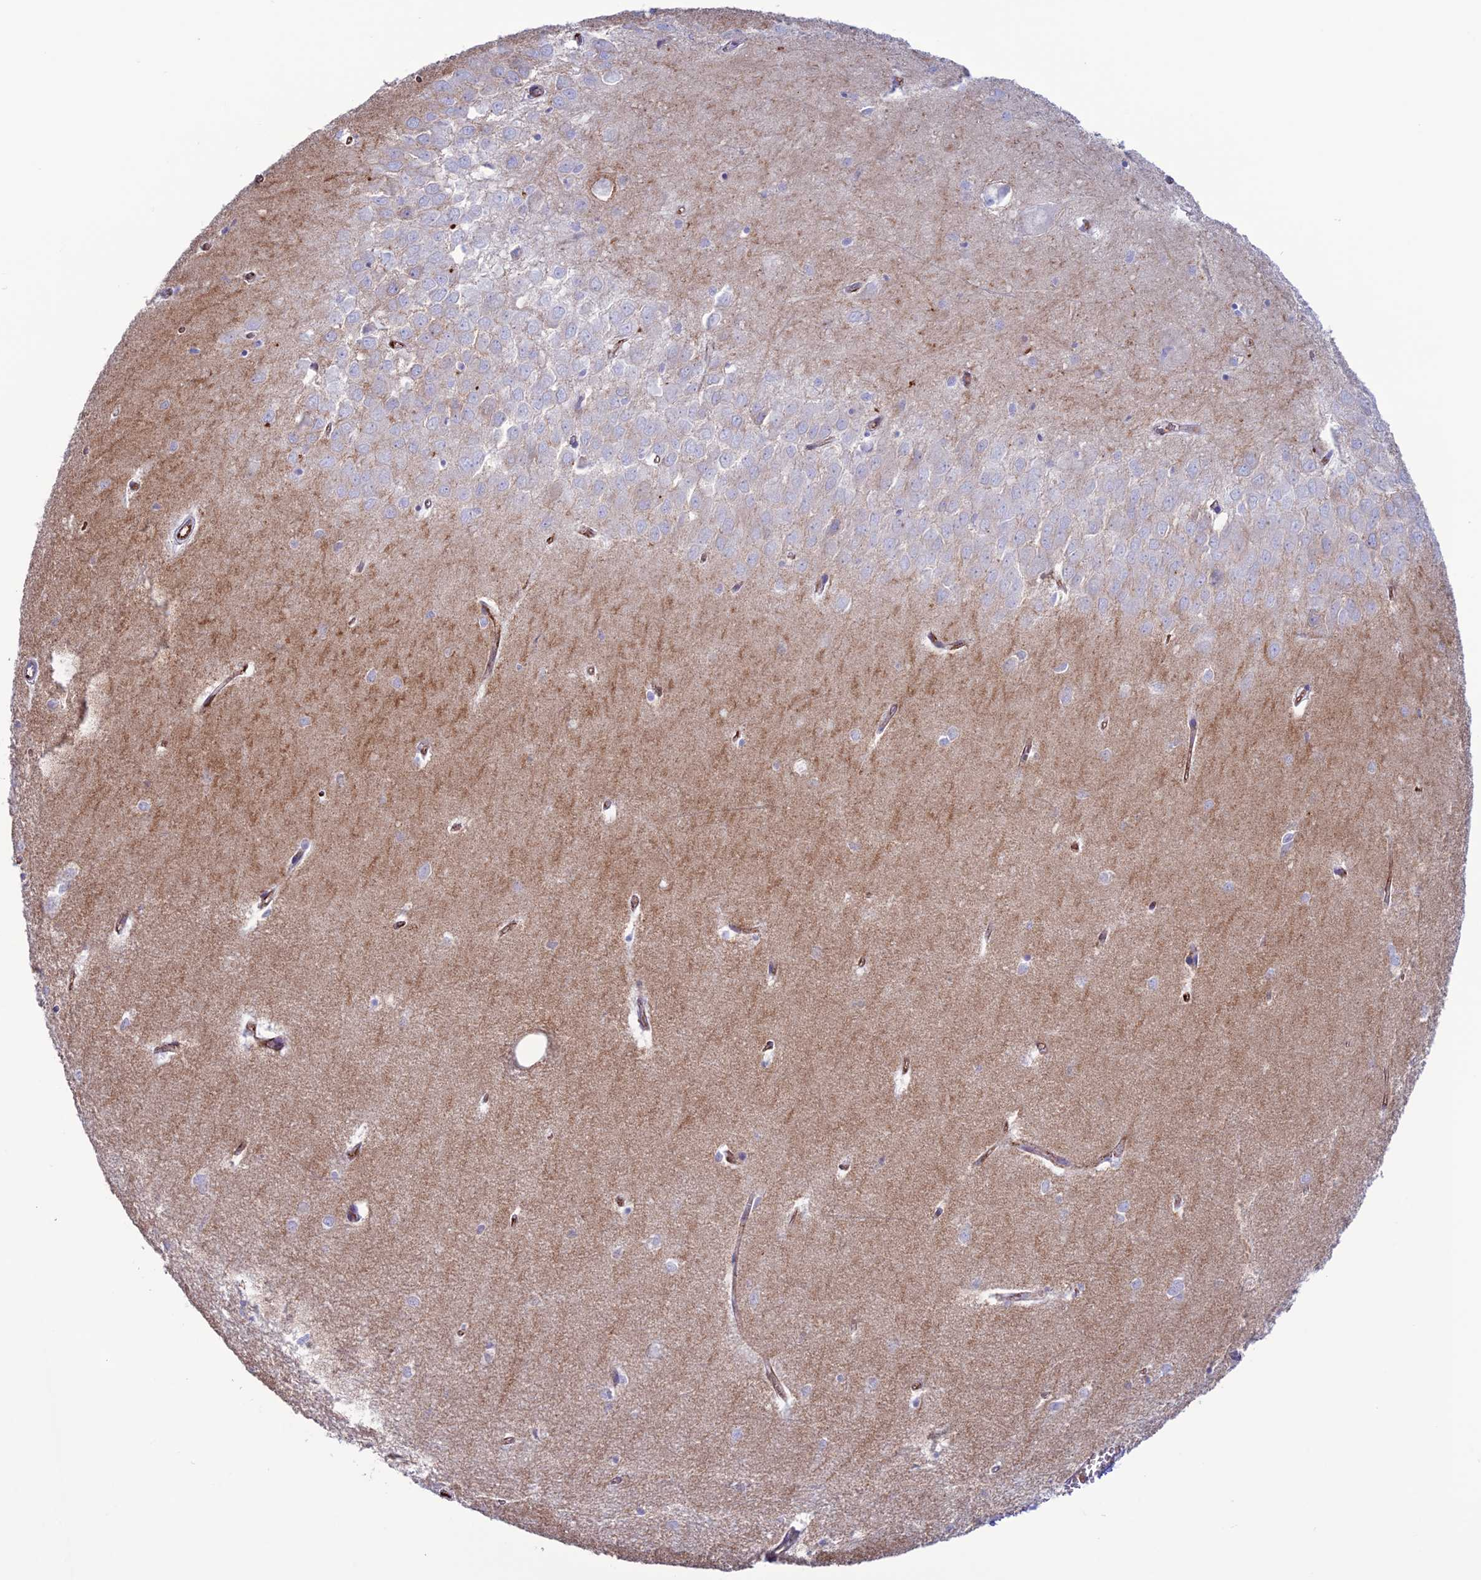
{"staining": {"intensity": "negative", "quantity": "none", "location": "none"}, "tissue": "hippocampus", "cell_type": "Glial cells", "image_type": "normal", "snomed": [{"axis": "morphology", "description": "Normal tissue, NOS"}, {"axis": "topography", "description": "Hippocampus"}], "caption": "High magnification brightfield microscopy of unremarkable hippocampus stained with DAB (3,3'-diaminobenzidine) (brown) and counterstained with hematoxylin (blue): glial cells show no significant positivity. (DAB immunohistochemistry, high magnification).", "gene": "CDC42EP5", "patient": {"sex": "female", "age": 64}}